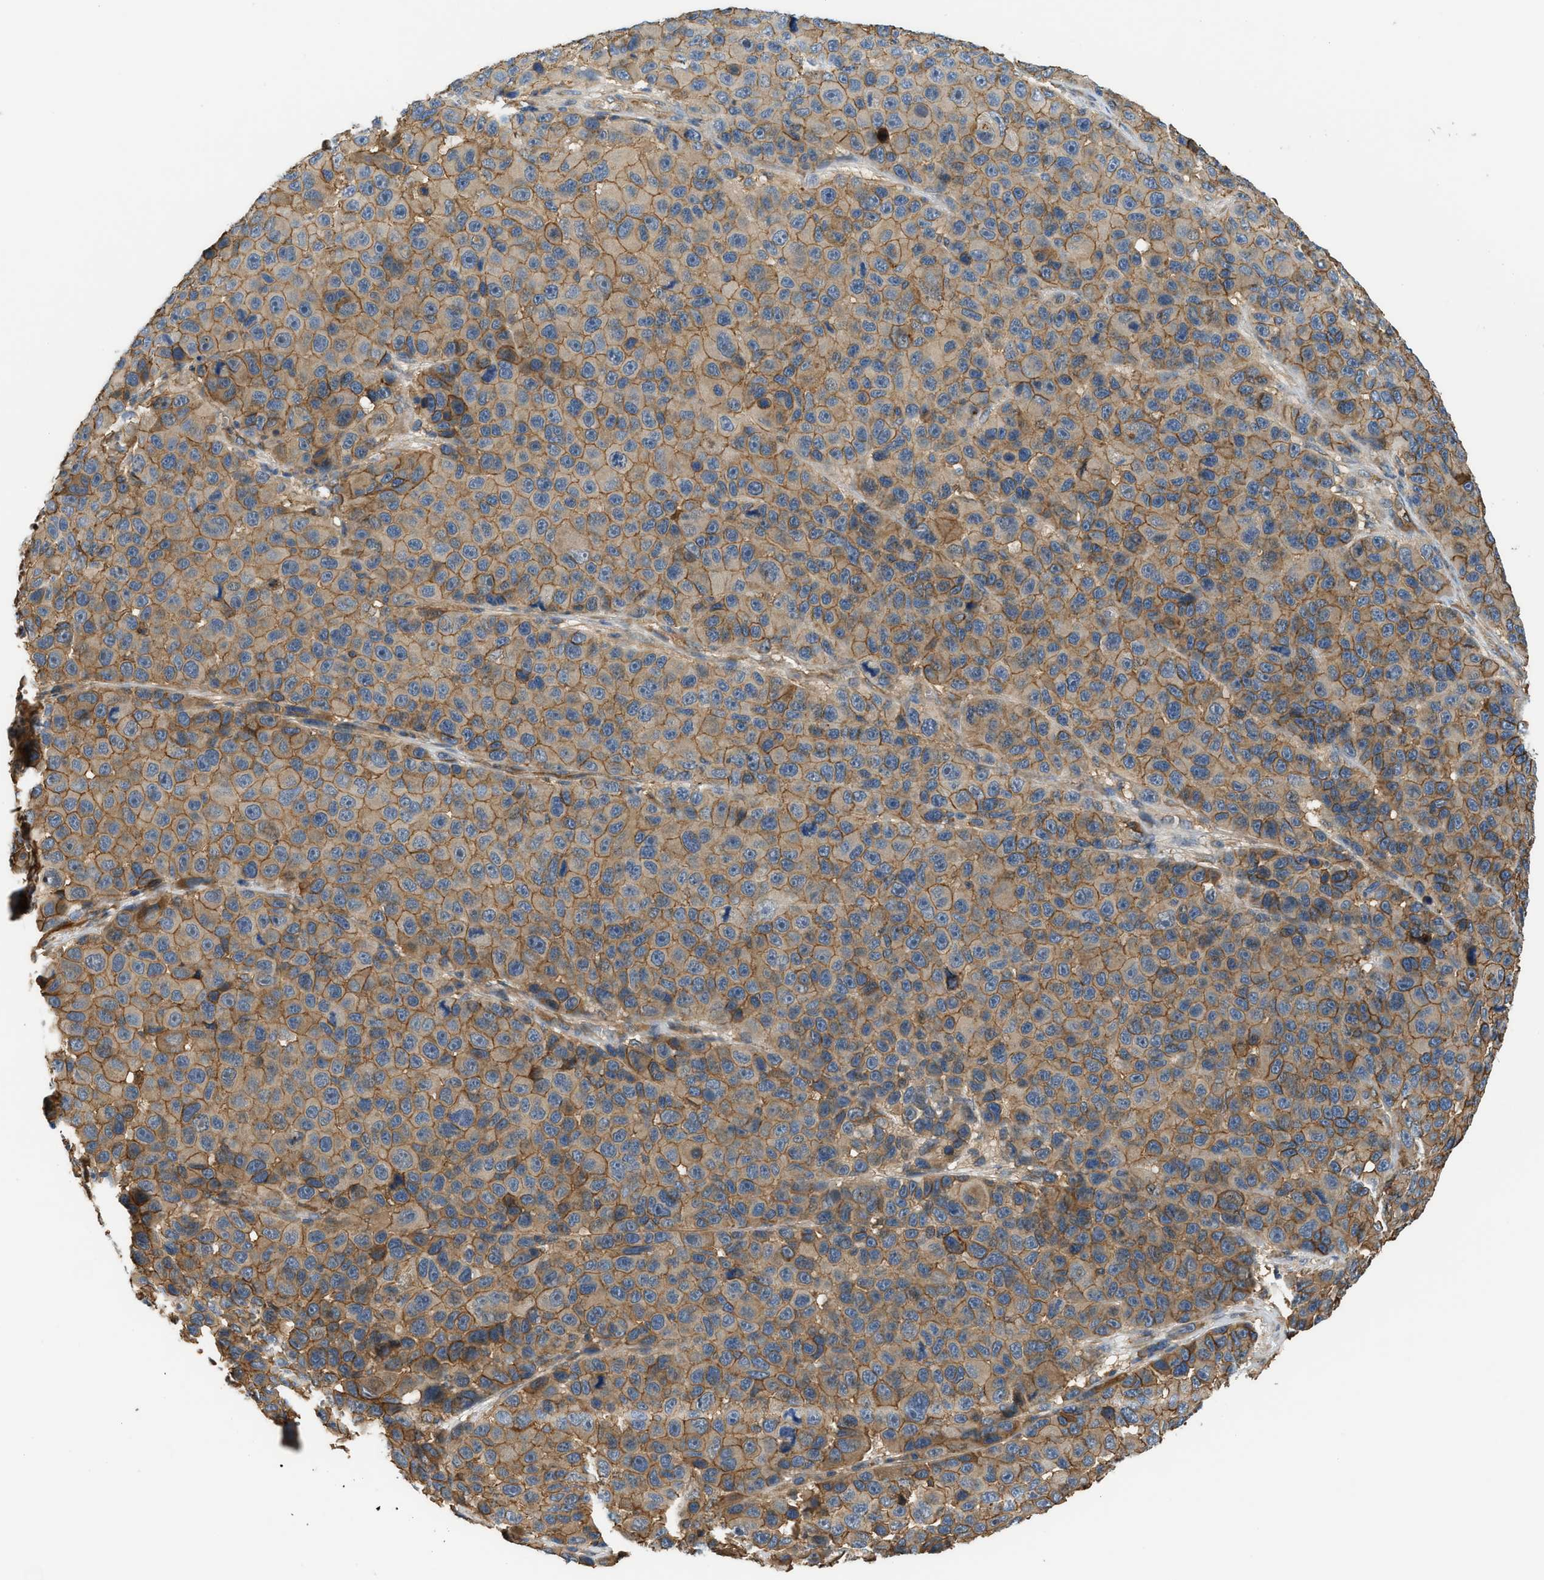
{"staining": {"intensity": "moderate", "quantity": ">75%", "location": "cytoplasmic/membranous"}, "tissue": "melanoma", "cell_type": "Tumor cells", "image_type": "cancer", "snomed": [{"axis": "morphology", "description": "Malignant melanoma, NOS"}, {"axis": "topography", "description": "Skin"}], "caption": "An immunohistochemistry (IHC) micrograph of tumor tissue is shown. Protein staining in brown labels moderate cytoplasmic/membranous positivity in melanoma within tumor cells. The staining is performed using DAB (3,3'-diaminobenzidine) brown chromogen to label protein expression. The nuclei are counter-stained blue using hematoxylin.", "gene": "DDHD2", "patient": {"sex": "male", "age": 53}}